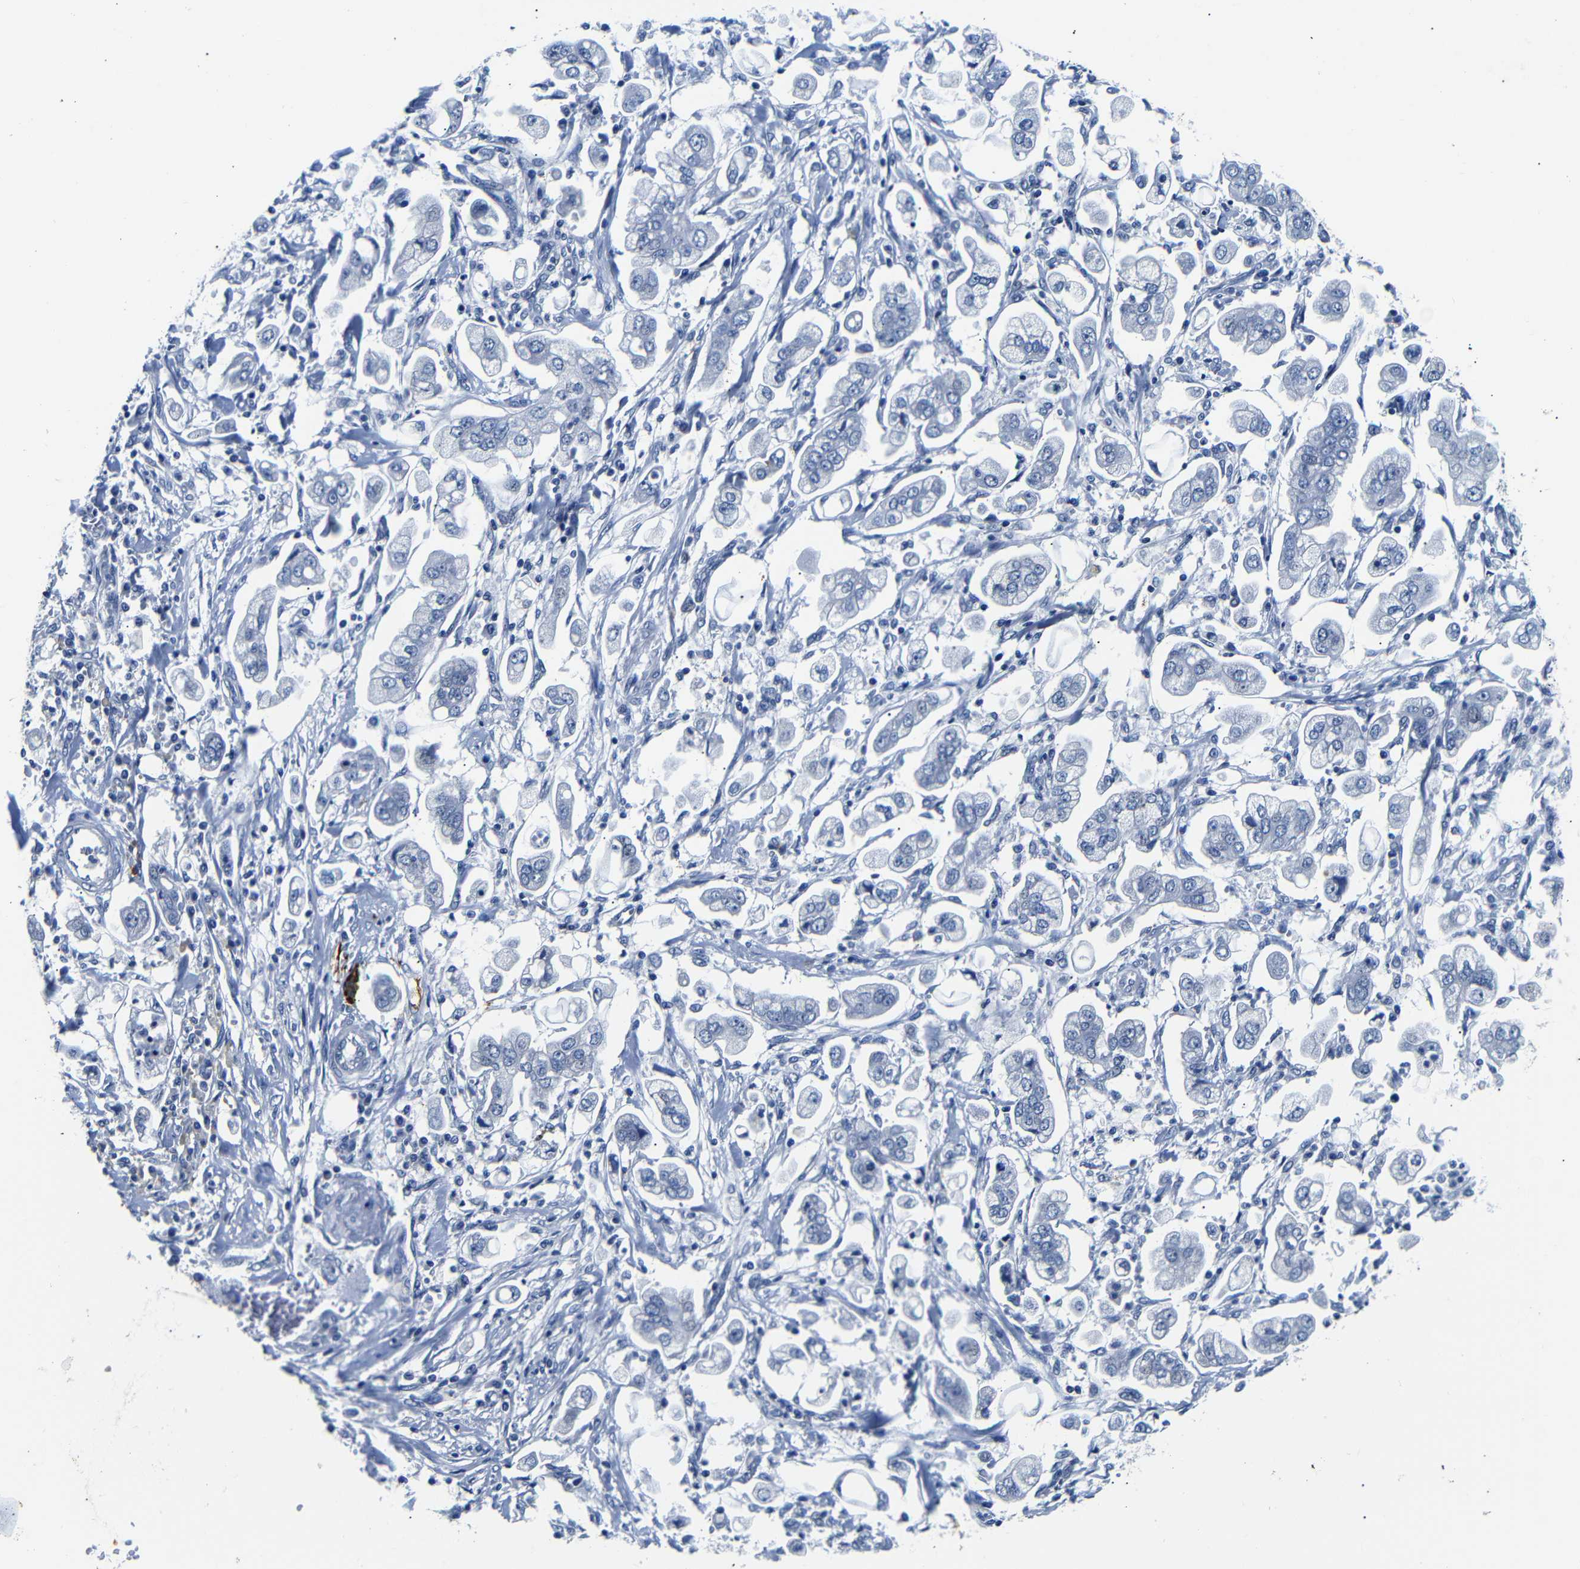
{"staining": {"intensity": "negative", "quantity": "none", "location": "none"}, "tissue": "stomach cancer", "cell_type": "Tumor cells", "image_type": "cancer", "snomed": [{"axis": "morphology", "description": "Adenocarcinoma, NOS"}, {"axis": "topography", "description": "Stomach"}], "caption": "Tumor cells are negative for protein expression in human stomach adenocarcinoma. (Stains: DAB (3,3'-diaminobenzidine) IHC with hematoxylin counter stain, Microscopy: brightfield microscopy at high magnification).", "gene": "GAP43", "patient": {"sex": "male", "age": 62}}